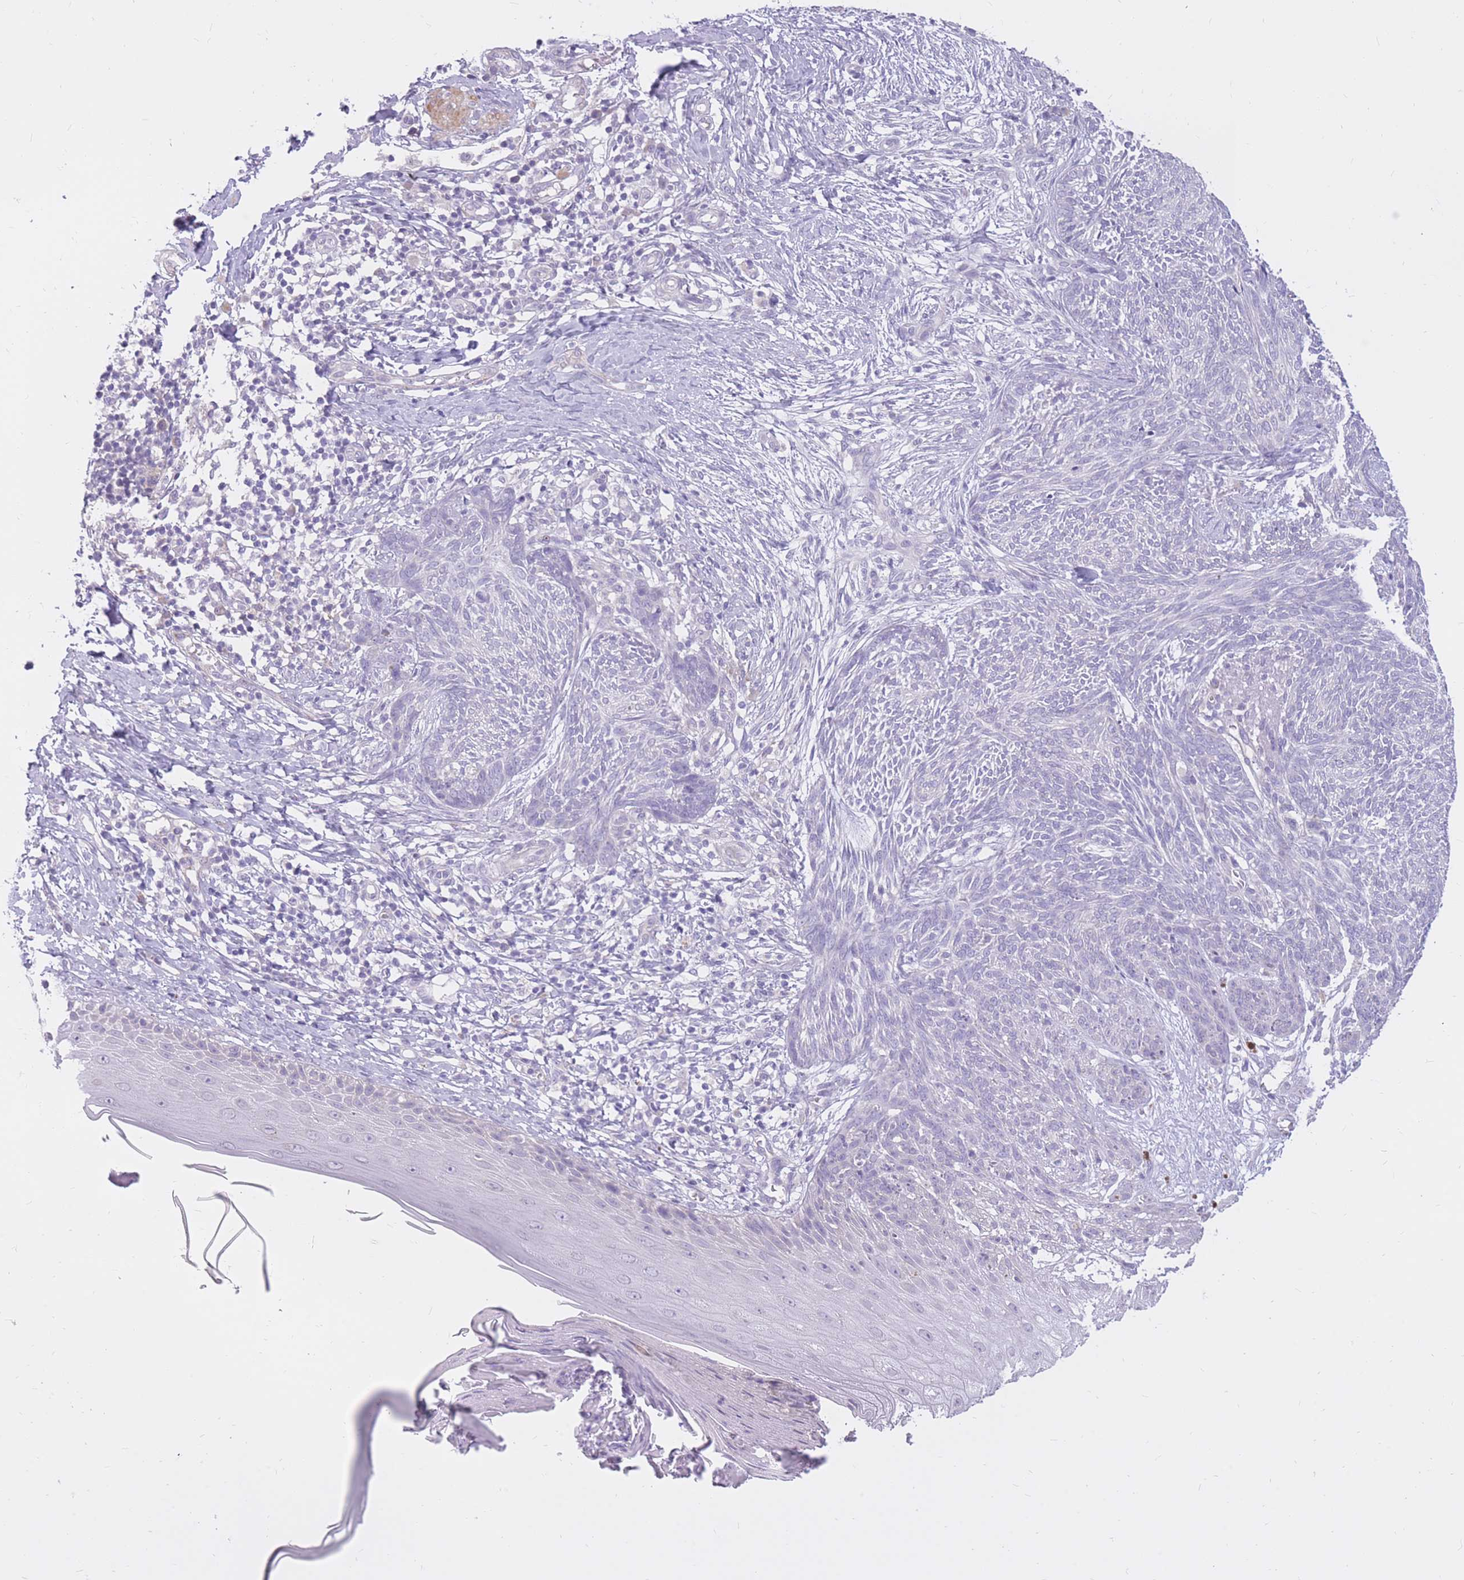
{"staining": {"intensity": "moderate", "quantity": "<25%", "location": "cytoplasmic/membranous"}, "tissue": "skin cancer", "cell_type": "Tumor cells", "image_type": "cancer", "snomed": [{"axis": "morphology", "description": "Basal cell carcinoma"}, {"axis": "topography", "description": "Skin"}], "caption": "A photomicrograph of human skin cancer (basal cell carcinoma) stained for a protein exhibits moderate cytoplasmic/membranous brown staining in tumor cells.", "gene": "RNF170", "patient": {"sex": "male", "age": 73}}